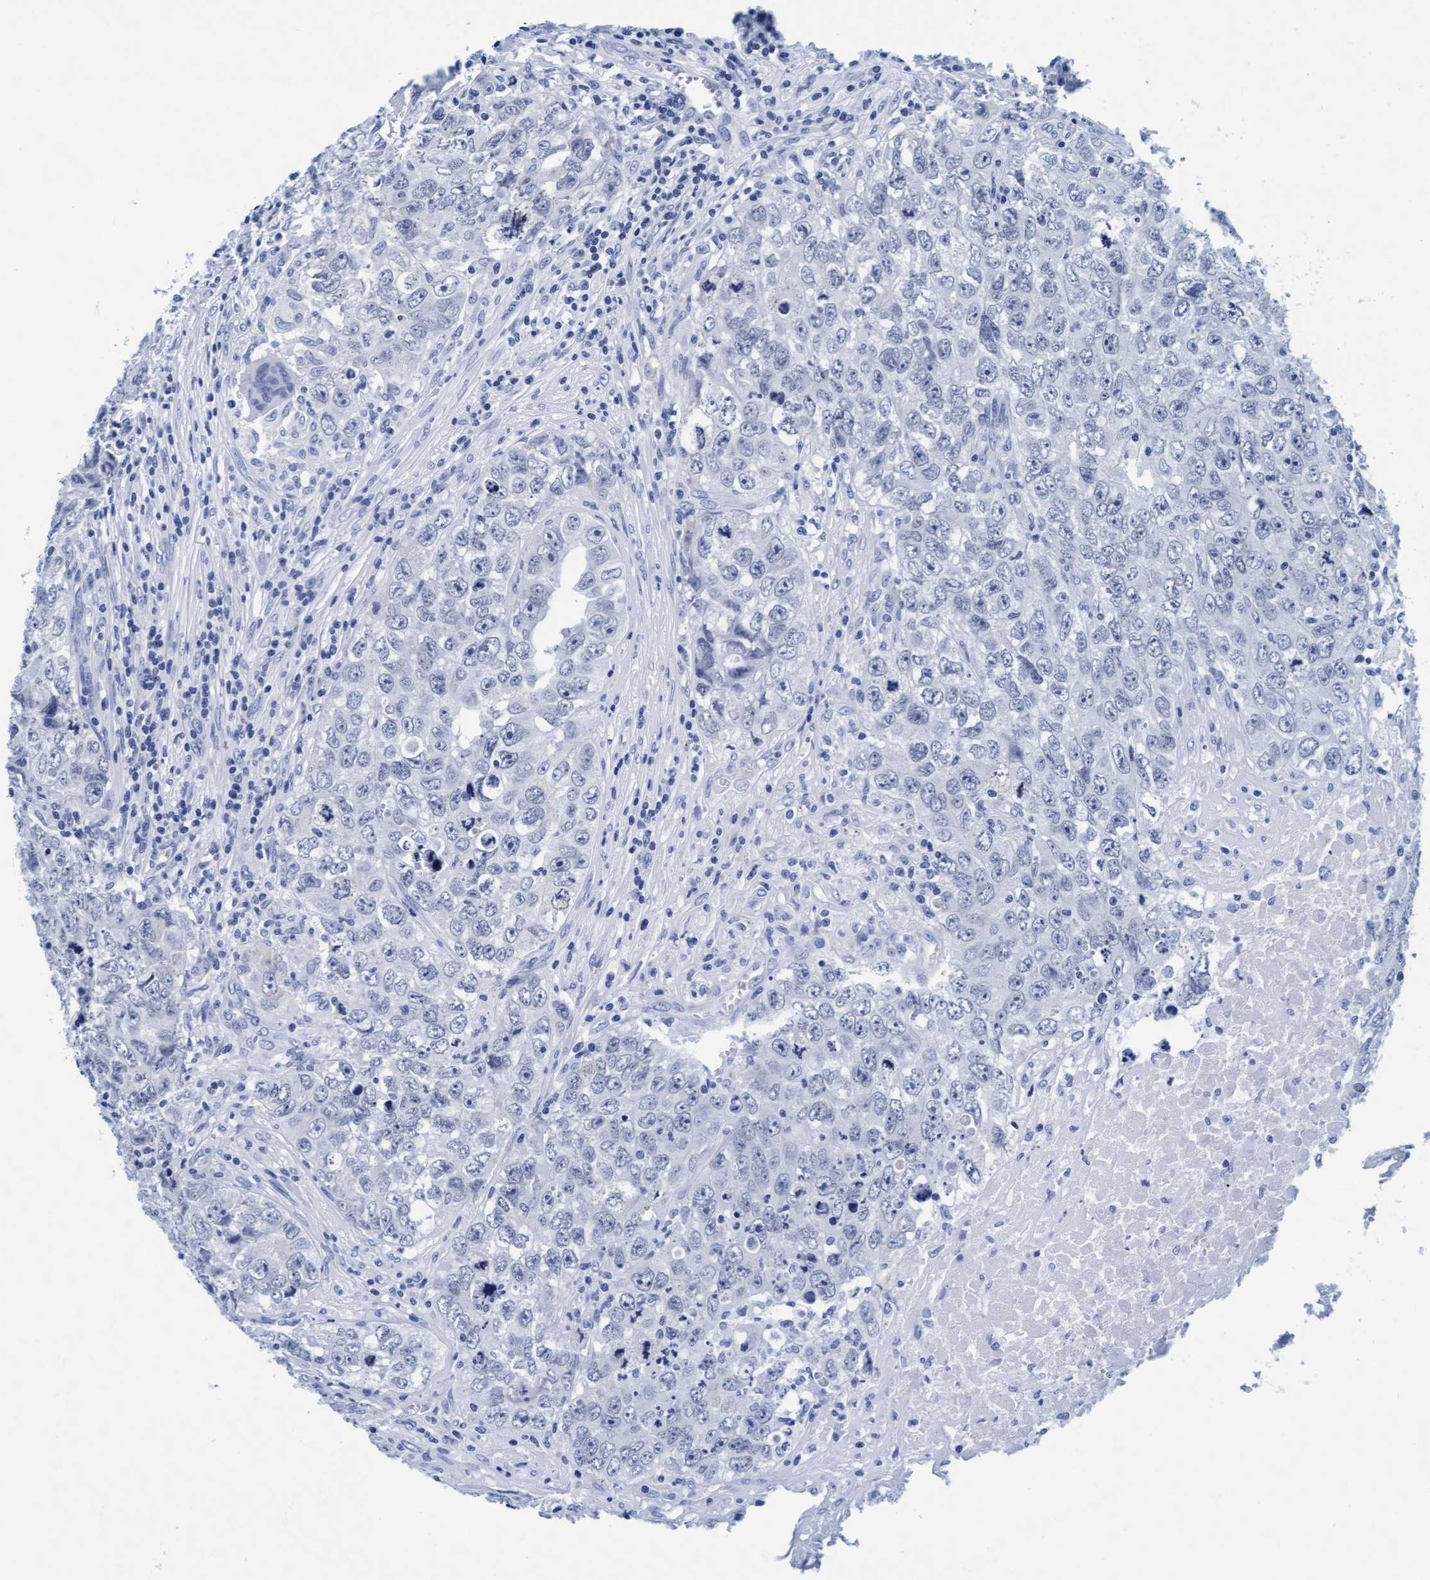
{"staining": {"intensity": "negative", "quantity": "none", "location": "none"}, "tissue": "testis cancer", "cell_type": "Tumor cells", "image_type": "cancer", "snomed": [{"axis": "morphology", "description": "Seminoma, NOS"}, {"axis": "morphology", "description": "Carcinoma, Embryonal, NOS"}, {"axis": "topography", "description": "Testis"}], "caption": "The immunohistochemistry (IHC) histopathology image has no significant positivity in tumor cells of testis cancer tissue.", "gene": "ARSG", "patient": {"sex": "male", "age": 43}}